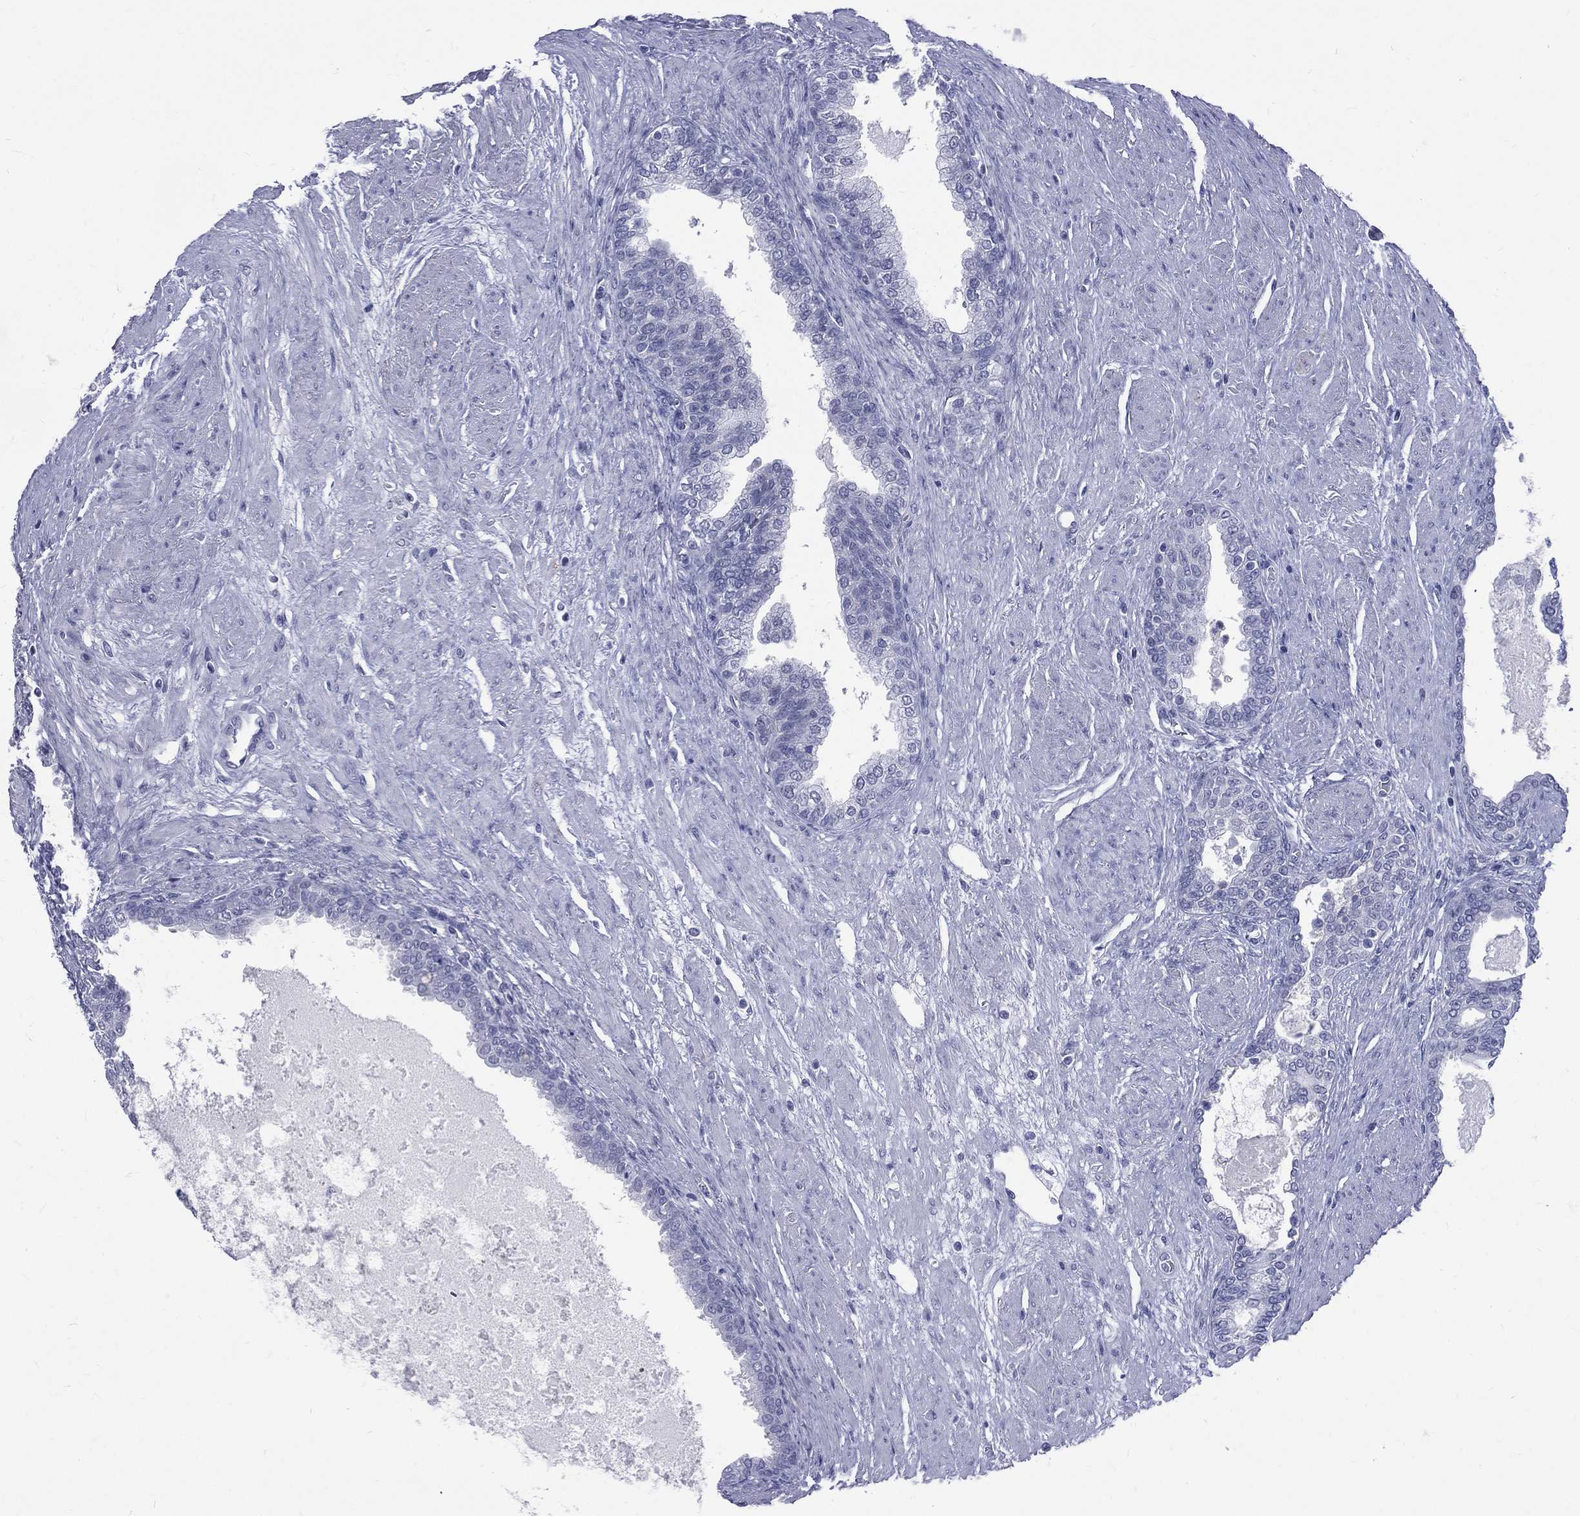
{"staining": {"intensity": "negative", "quantity": "none", "location": "none"}, "tissue": "prostate cancer", "cell_type": "Tumor cells", "image_type": "cancer", "snomed": [{"axis": "morphology", "description": "Adenocarcinoma, NOS"}, {"axis": "topography", "description": "Prostate and seminal vesicle, NOS"}, {"axis": "topography", "description": "Prostate"}], "caption": "Immunohistochemical staining of prostate cancer reveals no significant positivity in tumor cells.", "gene": "MLLT10", "patient": {"sex": "male", "age": 62}}